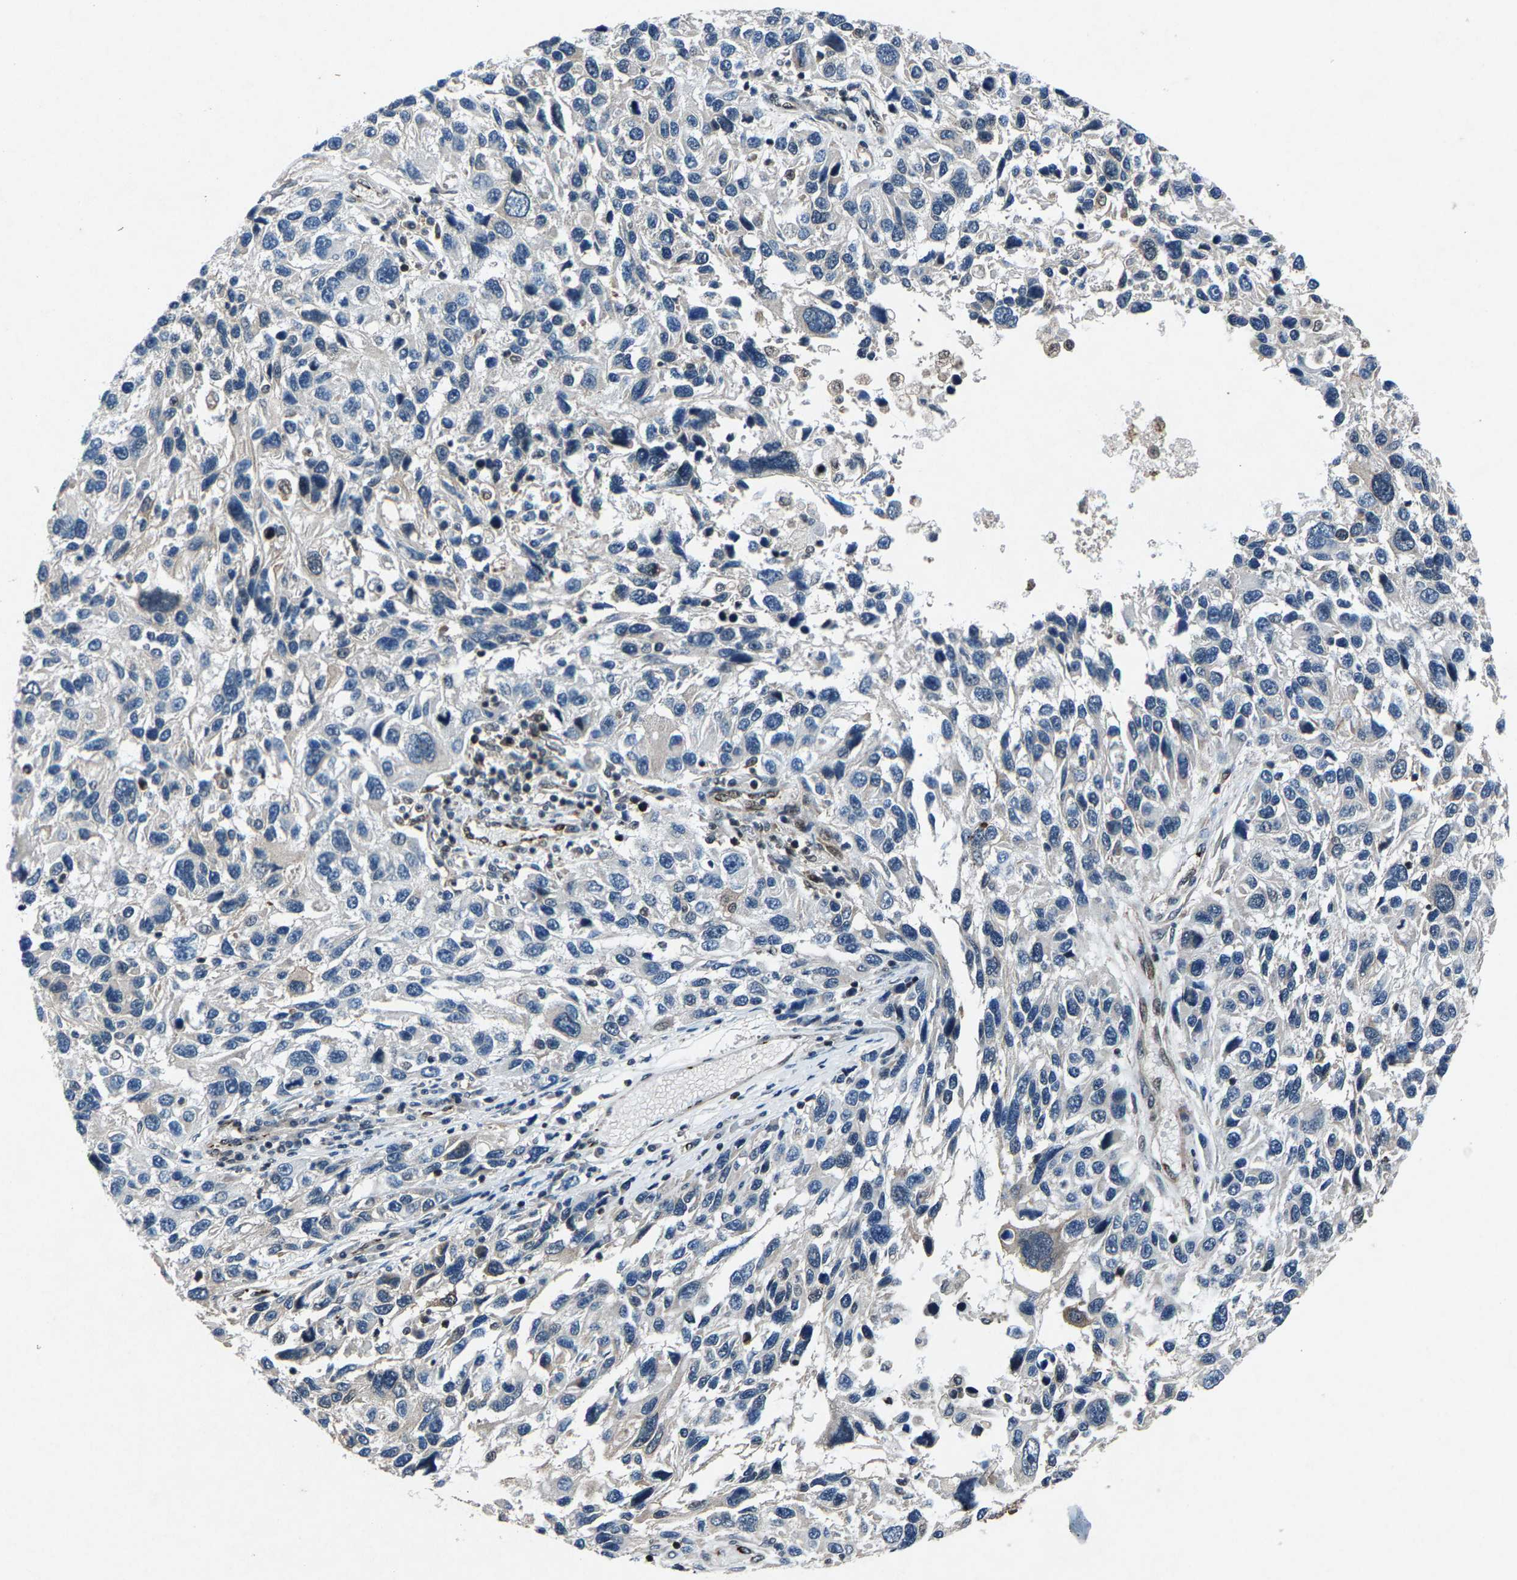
{"staining": {"intensity": "negative", "quantity": "none", "location": "none"}, "tissue": "melanoma", "cell_type": "Tumor cells", "image_type": "cancer", "snomed": [{"axis": "morphology", "description": "Malignant melanoma, NOS"}, {"axis": "topography", "description": "Skin"}], "caption": "IHC histopathology image of malignant melanoma stained for a protein (brown), which shows no expression in tumor cells. (DAB (3,3'-diaminobenzidine) immunohistochemistry (IHC) with hematoxylin counter stain).", "gene": "ATXN3", "patient": {"sex": "male", "age": 53}}